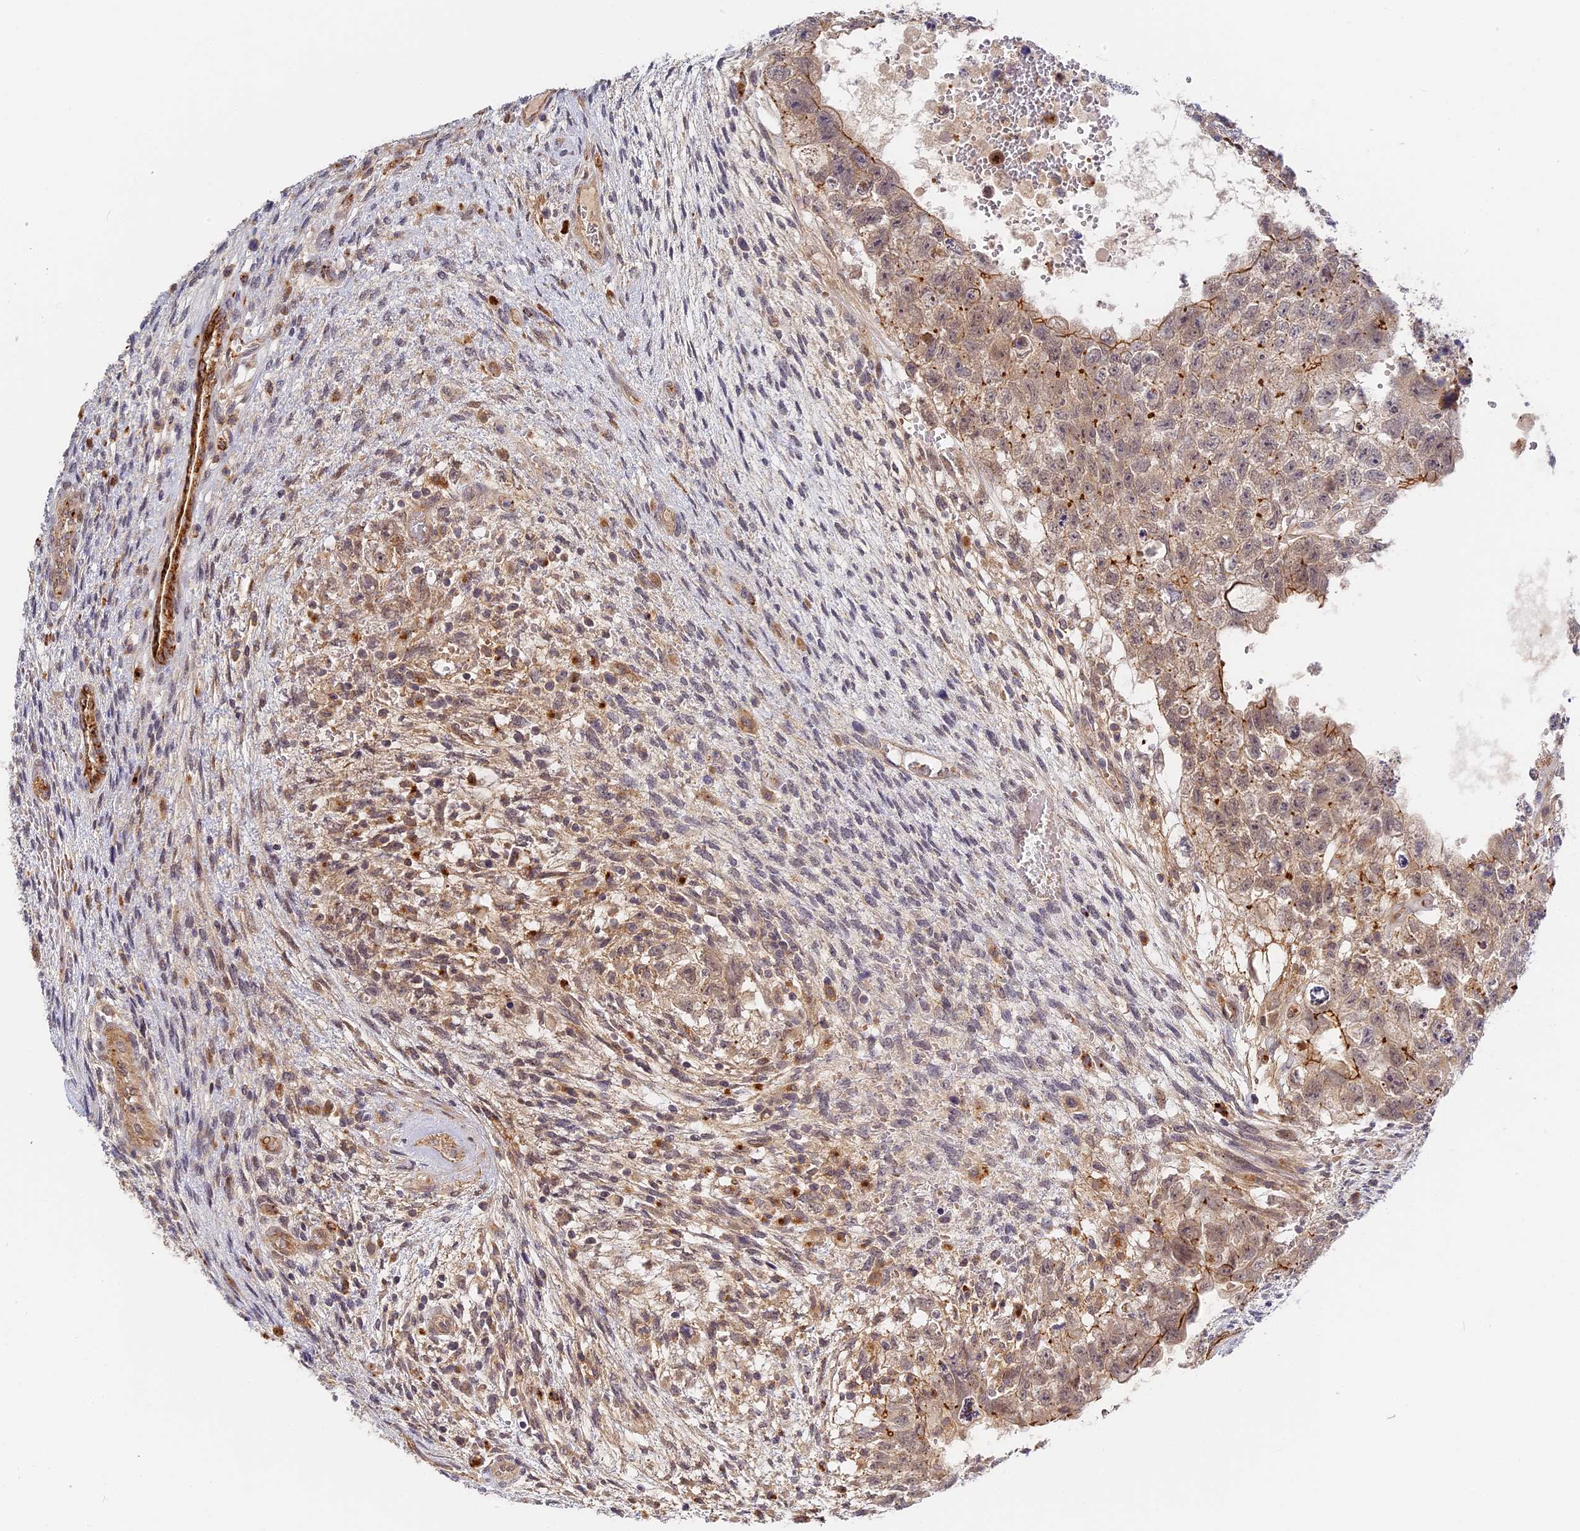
{"staining": {"intensity": "moderate", "quantity": "25%-75%", "location": "cytoplasmic/membranous"}, "tissue": "testis cancer", "cell_type": "Tumor cells", "image_type": "cancer", "snomed": [{"axis": "morphology", "description": "Carcinoma, Embryonal, NOS"}, {"axis": "topography", "description": "Testis"}], "caption": "Testis cancer (embryonal carcinoma) stained with a protein marker shows moderate staining in tumor cells.", "gene": "MISP3", "patient": {"sex": "male", "age": 26}}